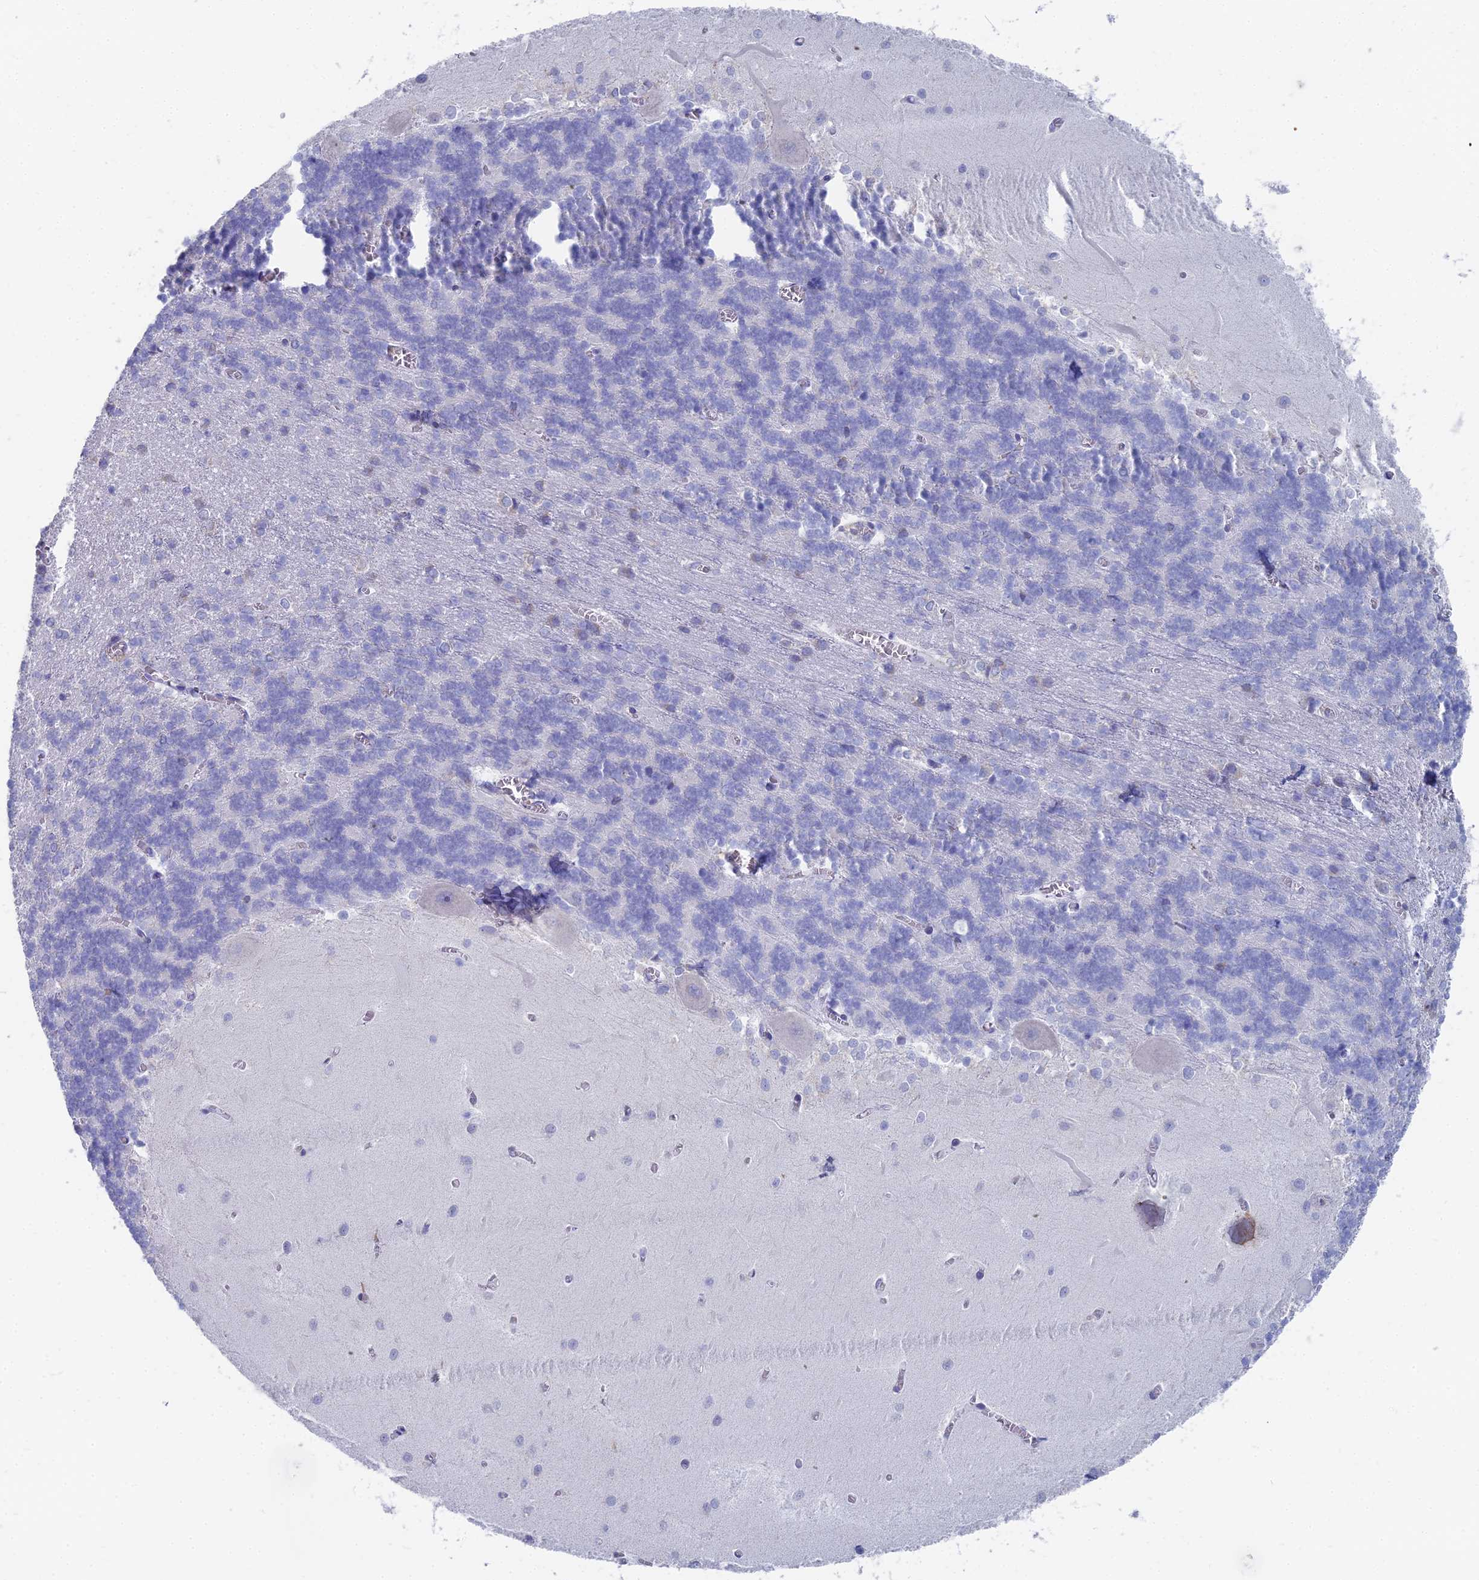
{"staining": {"intensity": "negative", "quantity": "none", "location": "none"}, "tissue": "cerebellum", "cell_type": "Cells in granular layer", "image_type": "normal", "snomed": [{"axis": "morphology", "description": "Normal tissue, NOS"}, {"axis": "topography", "description": "Cerebellum"}], "caption": "This is a micrograph of immunohistochemistry (IHC) staining of unremarkable cerebellum, which shows no positivity in cells in granular layer. (DAB immunohistochemistry, high magnification).", "gene": "TNNT3", "patient": {"sex": "male", "age": 37}}